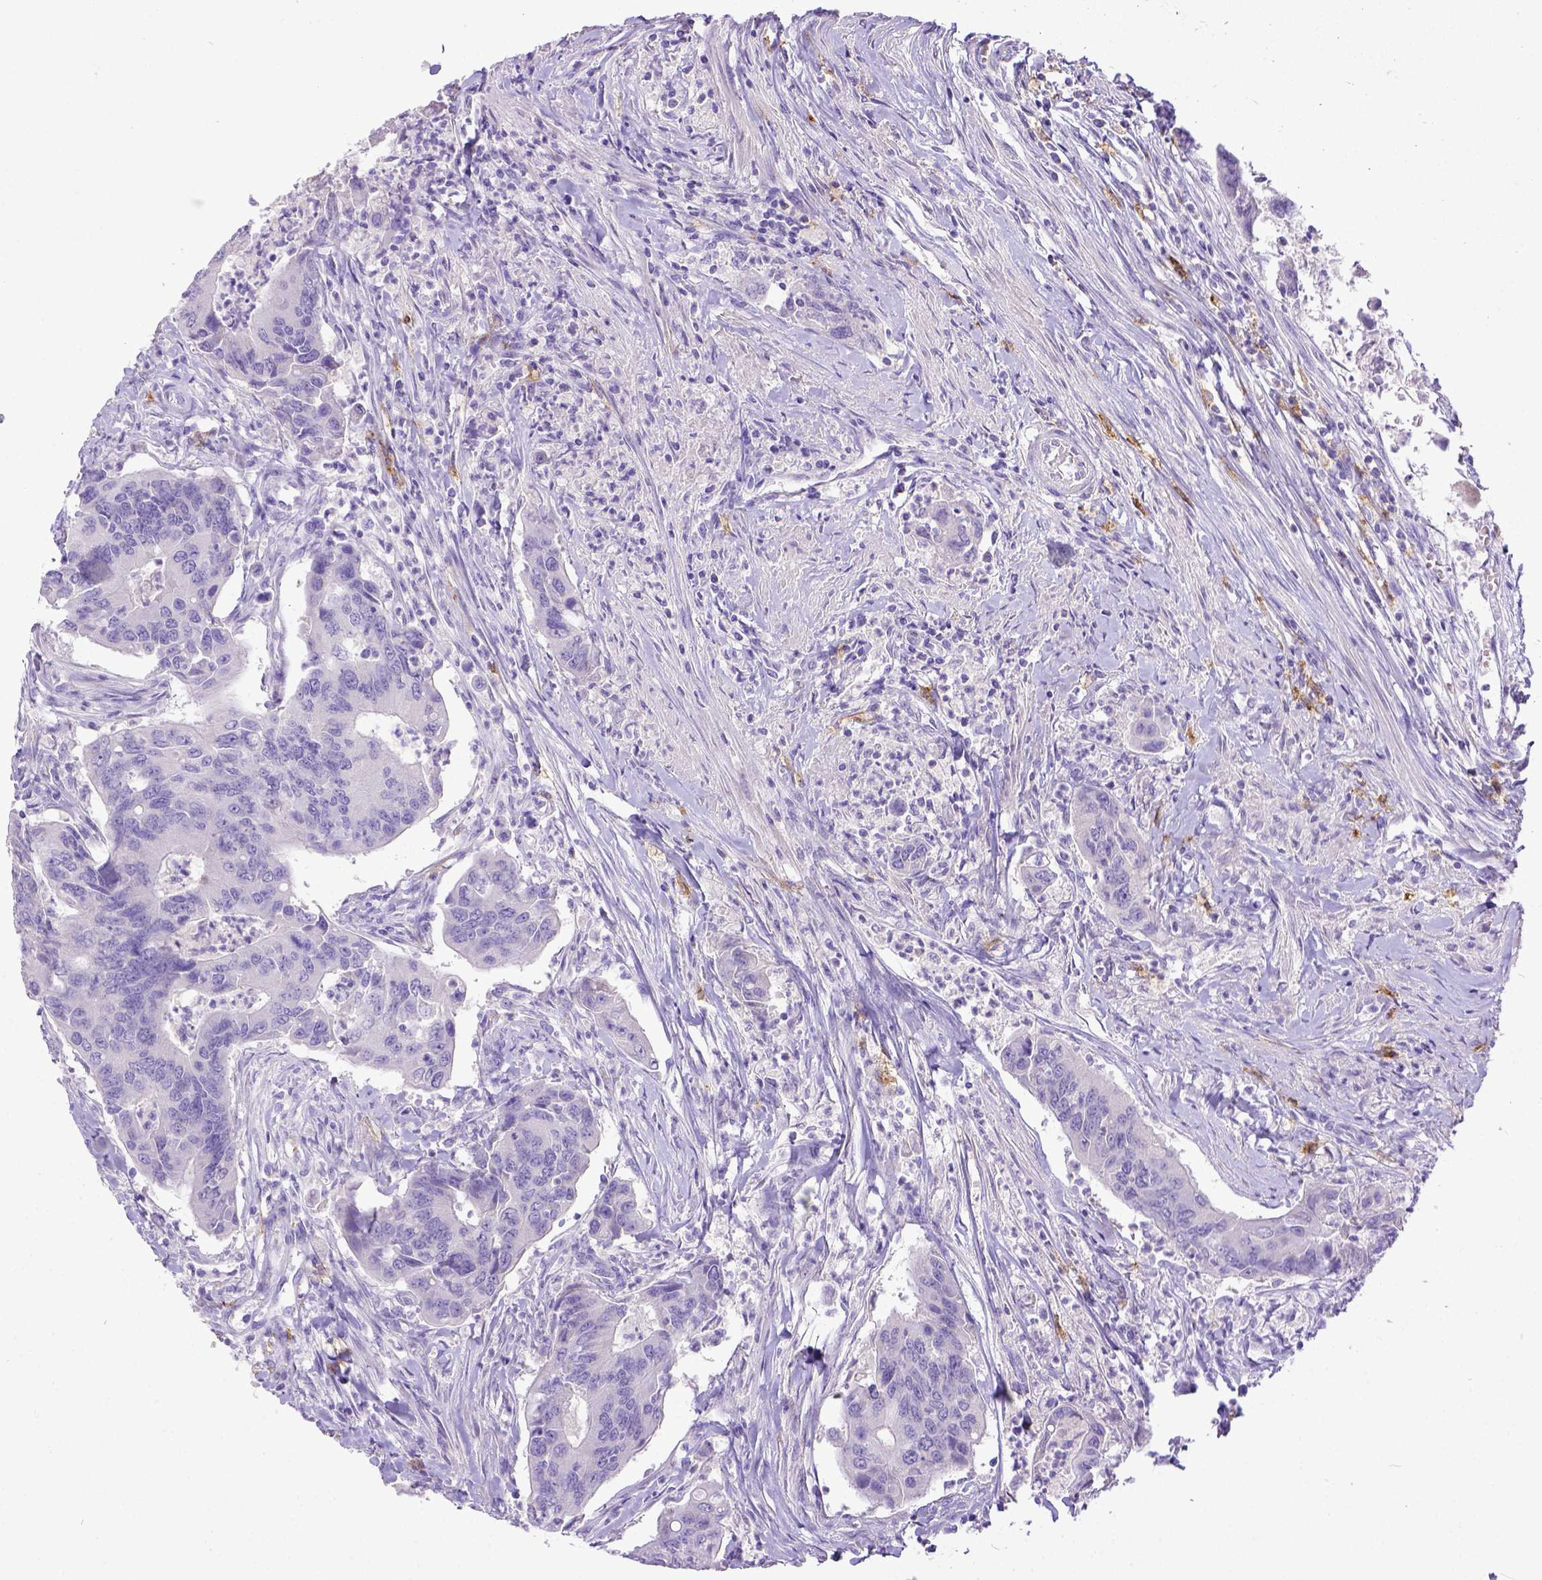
{"staining": {"intensity": "negative", "quantity": "none", "location": "none"}, "tissue": "colorectal cancer", "cell_type": "Tumor cells", "image_type": "cancer", "snomed": [{"axis": "morphology", "description": "Adenocarcinoma, NOS"}, {"axis": "topography", "description": "Colon"}], "caption": "There is no significant staining in tumor cells of colorectal cancer.", "gene": "KIT", "patient": {"sex": "female", "age": 67}}